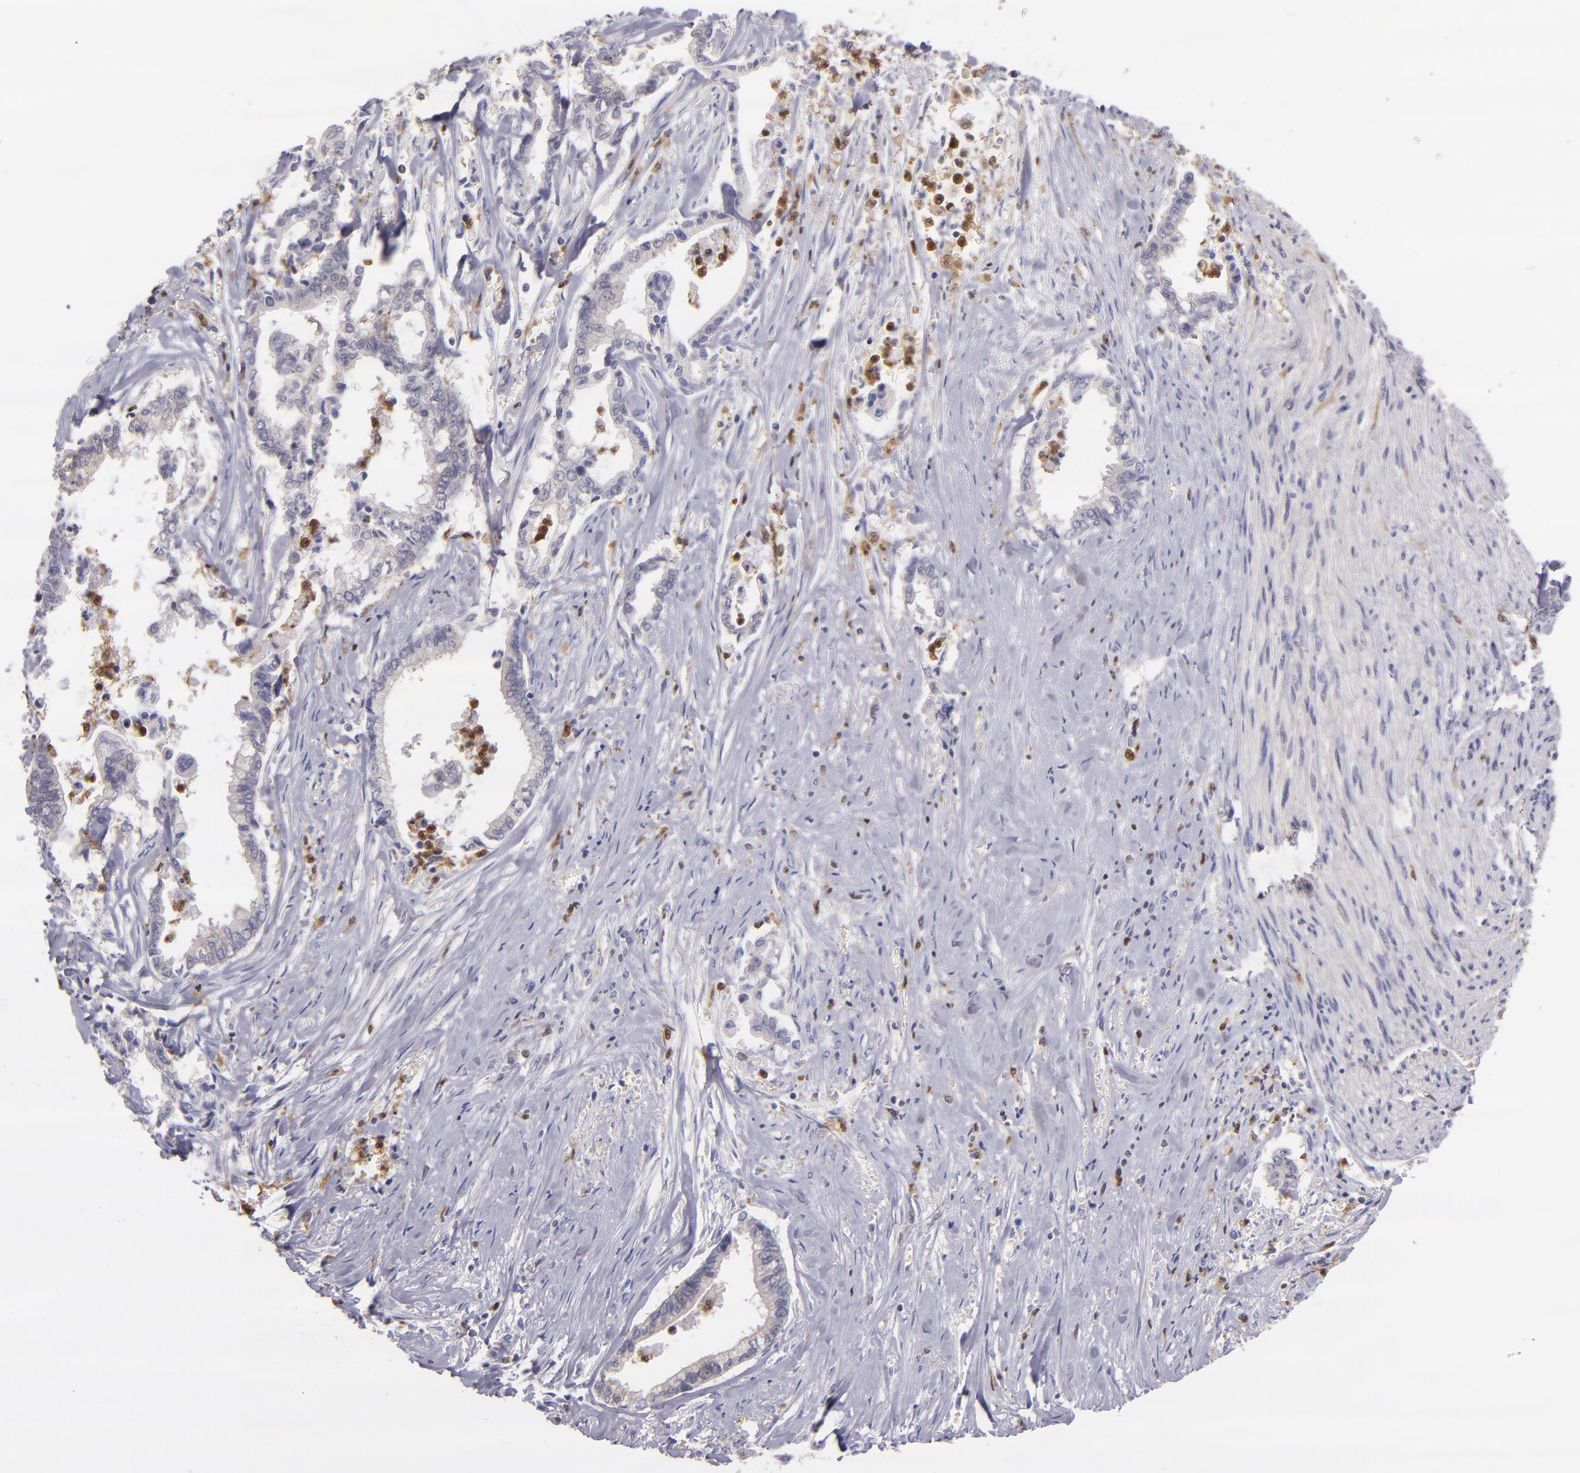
{"staining": {"intensity": "negative", "quantity": "none", "location": "none"}, "tissue": "liver cancer", "cell_type": "Tumor cells", "image_type": "cancer", "snomed": [{"axis": "morphology", "description": "Cholangiocarcinoma"}, {"axis": "topography", "description": "Liver"}], "caption": "Human liver cancer stained for a protein using IHC displays no positivity in tumor cells.", "gene": "PRKCD", "patient": {"sex": "male", "age": 57}}